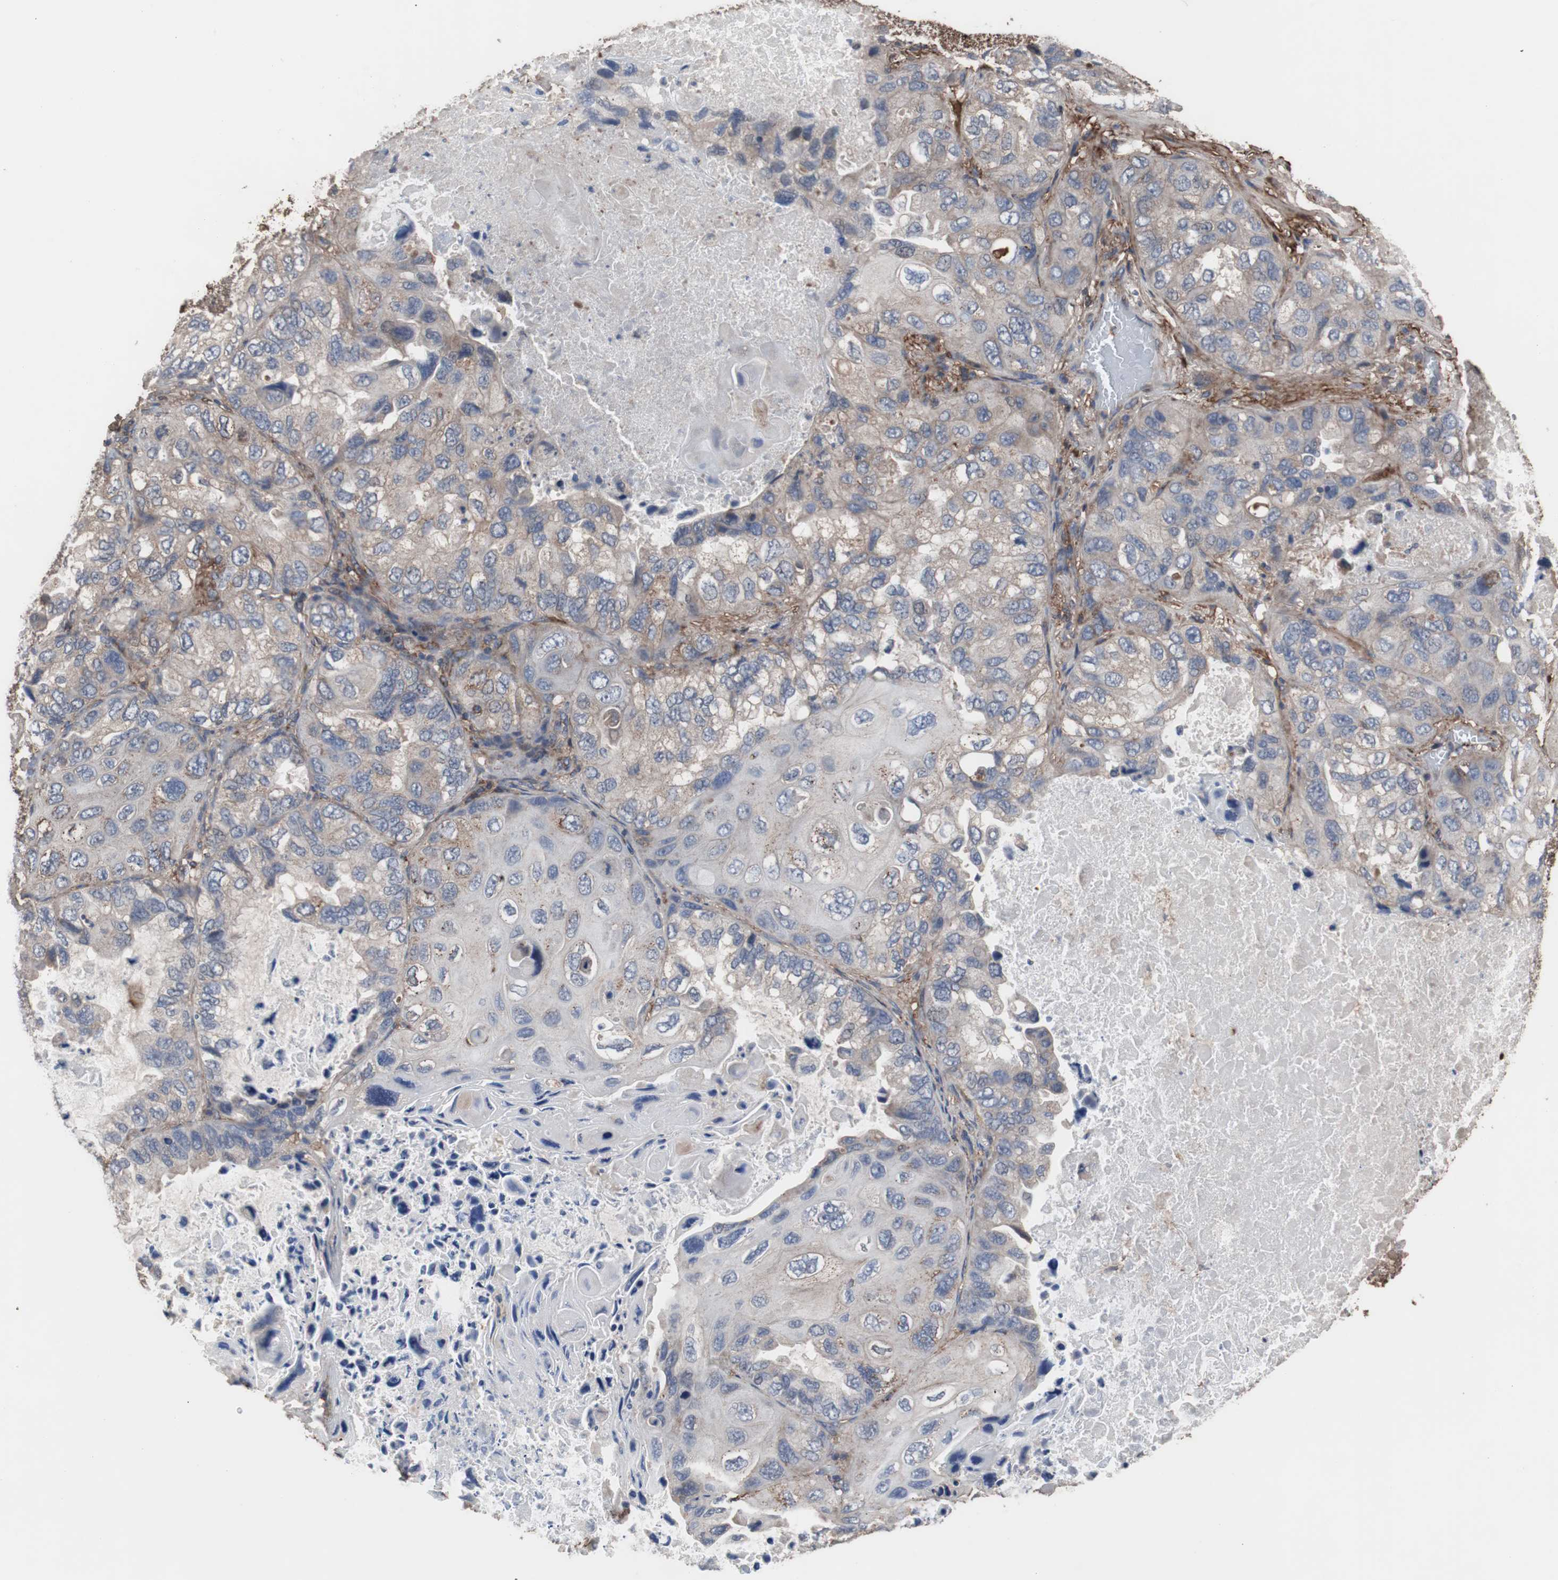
{"staining": {"intensity": "weak", "quantity": "25%-75%", "location": "cytoplasmic/membranous"}, "tissue": "lung cancer", "cell_type": "Tumor cells", "image_type": "cancer", "snomed": [{"axis": "morphology", "description": "Squamous cell carcinoma, NOS"}, {"axis": "topography", "description": "Lung"}], "caption": "This histopathology image reveals immunohistochemistry staining of squamous cell carcinoma (lung), with low weak cytoplasmic/membranous positivity in approximately 25%-75% of tumor cells.", "gene": "COL6A2", "patient": {"sex": "female", "age": 73}}